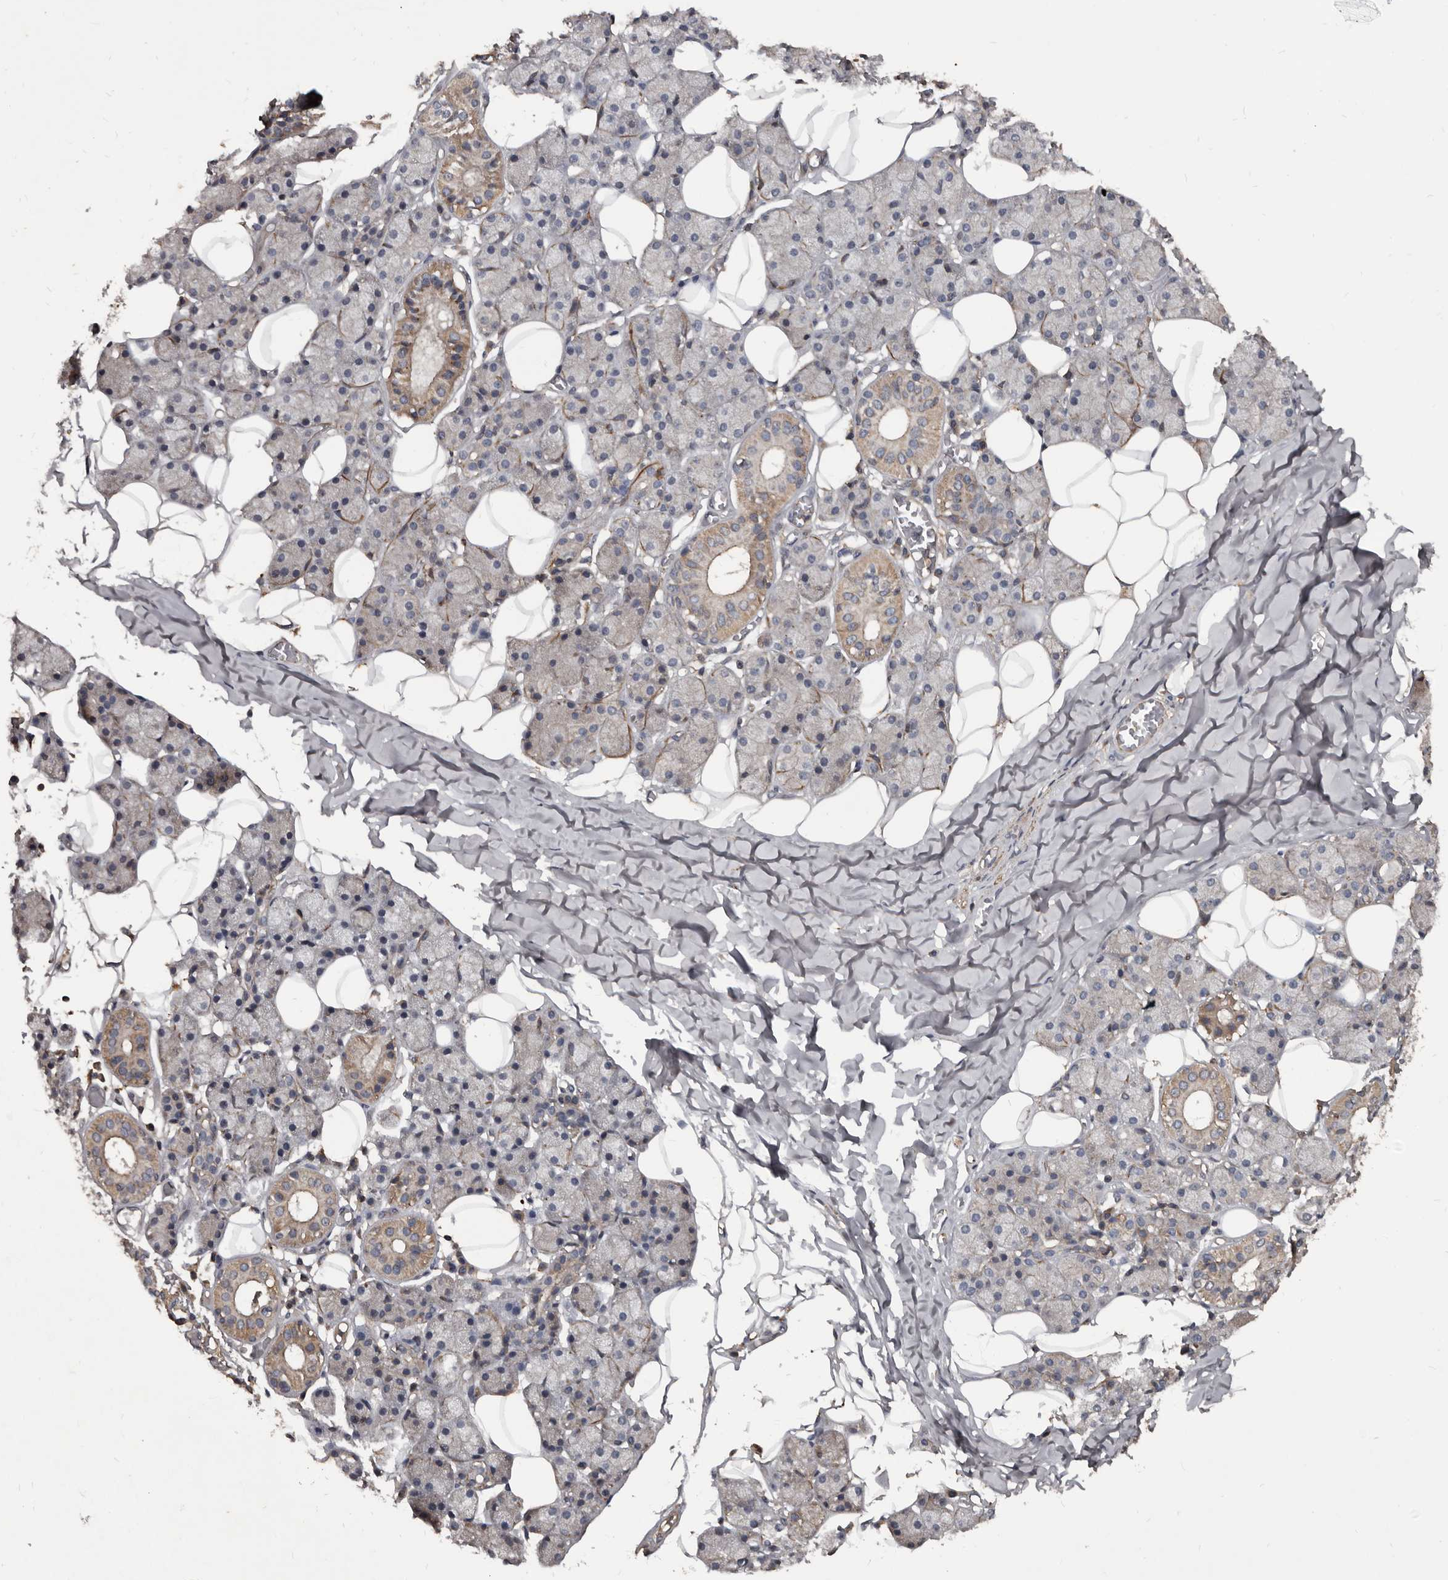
{"staining": {"intensity": "weak", "quantity": "25%-75%", "location": "cytoplasmic/membranous"}, "tissue": "salivary gland", "cell_type": "Glandular cells", "image_type": "normal", "snomed": [{"axis": "morphology", "description": "Normal tissue, NOS"}, {"axis": "topography", "description": "Salivary gland"}], "caption": "Benign salivary gland was stained to show a protein in brown. There is low levels of weak cytoplasmic/membranous positivity in approximately 25%-75% of glandular cells. (Stains: DAB in brown, nuclei in blue, Microscopy: brightfield microscopy at high magnification).", "gene": "GREB1", "patient": {"sex": "female", "age": 33}}